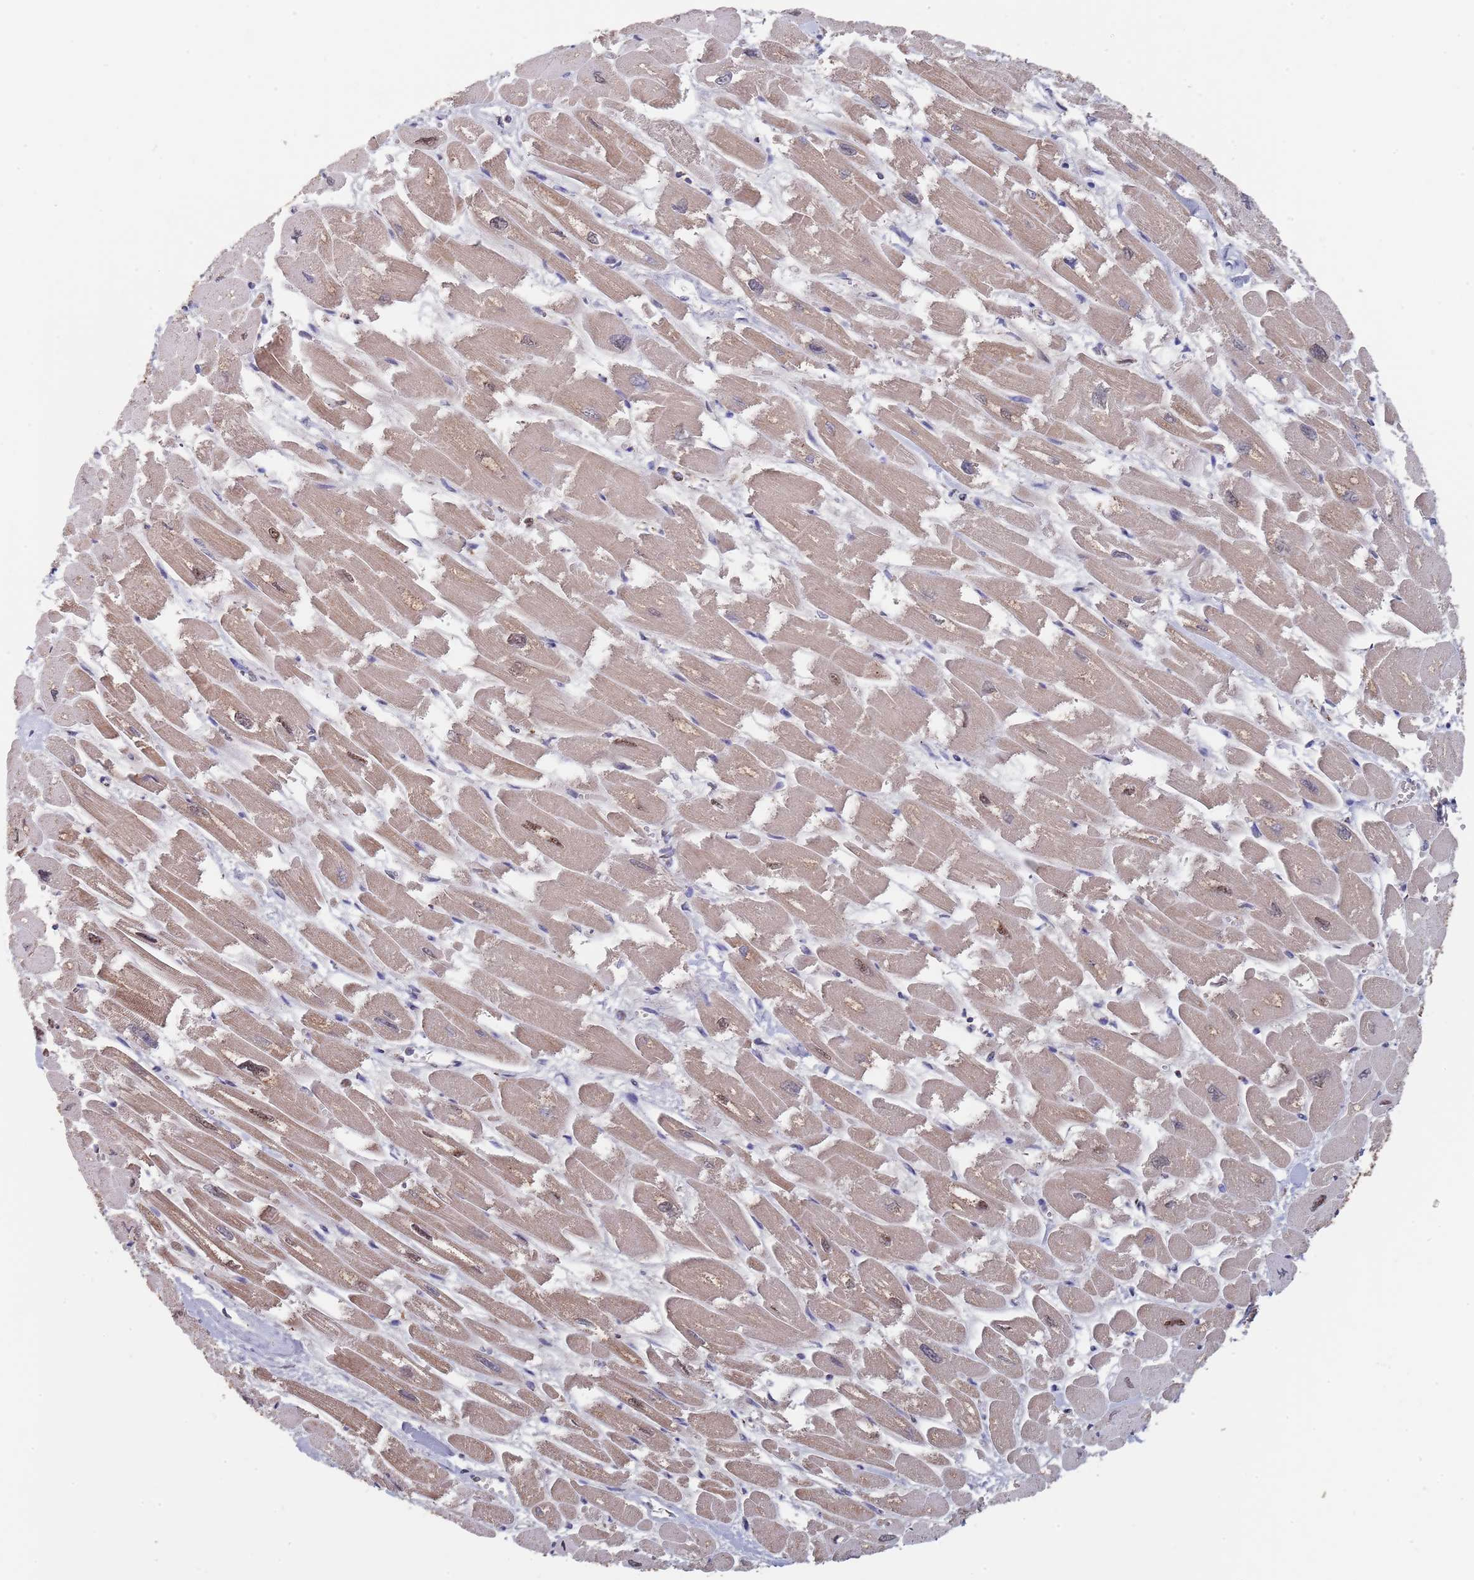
{"staining": {"intensity": "moderate", "quantity": ">75%", "location": "cytoplasmic/membranous,nuclear"}, "tissue": "heart muscle", "cell_type": "Cardiomyocytes", "image_type": "normal", "snomed": [{"axis": "morphology", "description": "Normal tissue, NOS"}, {"axis": "topography", "description": "Heart"}], "caption": "Immunohistochemistry (IHC) photomicrograph of unremarkable human heart muscle stained for a protein (brown), which displays medium levels of moderate cytoplasmic/membranous,nuclear staining in about >75% of cardiomyocytes.", "gene": "PGP", "patient": {"sex": "male", "age": 54}}